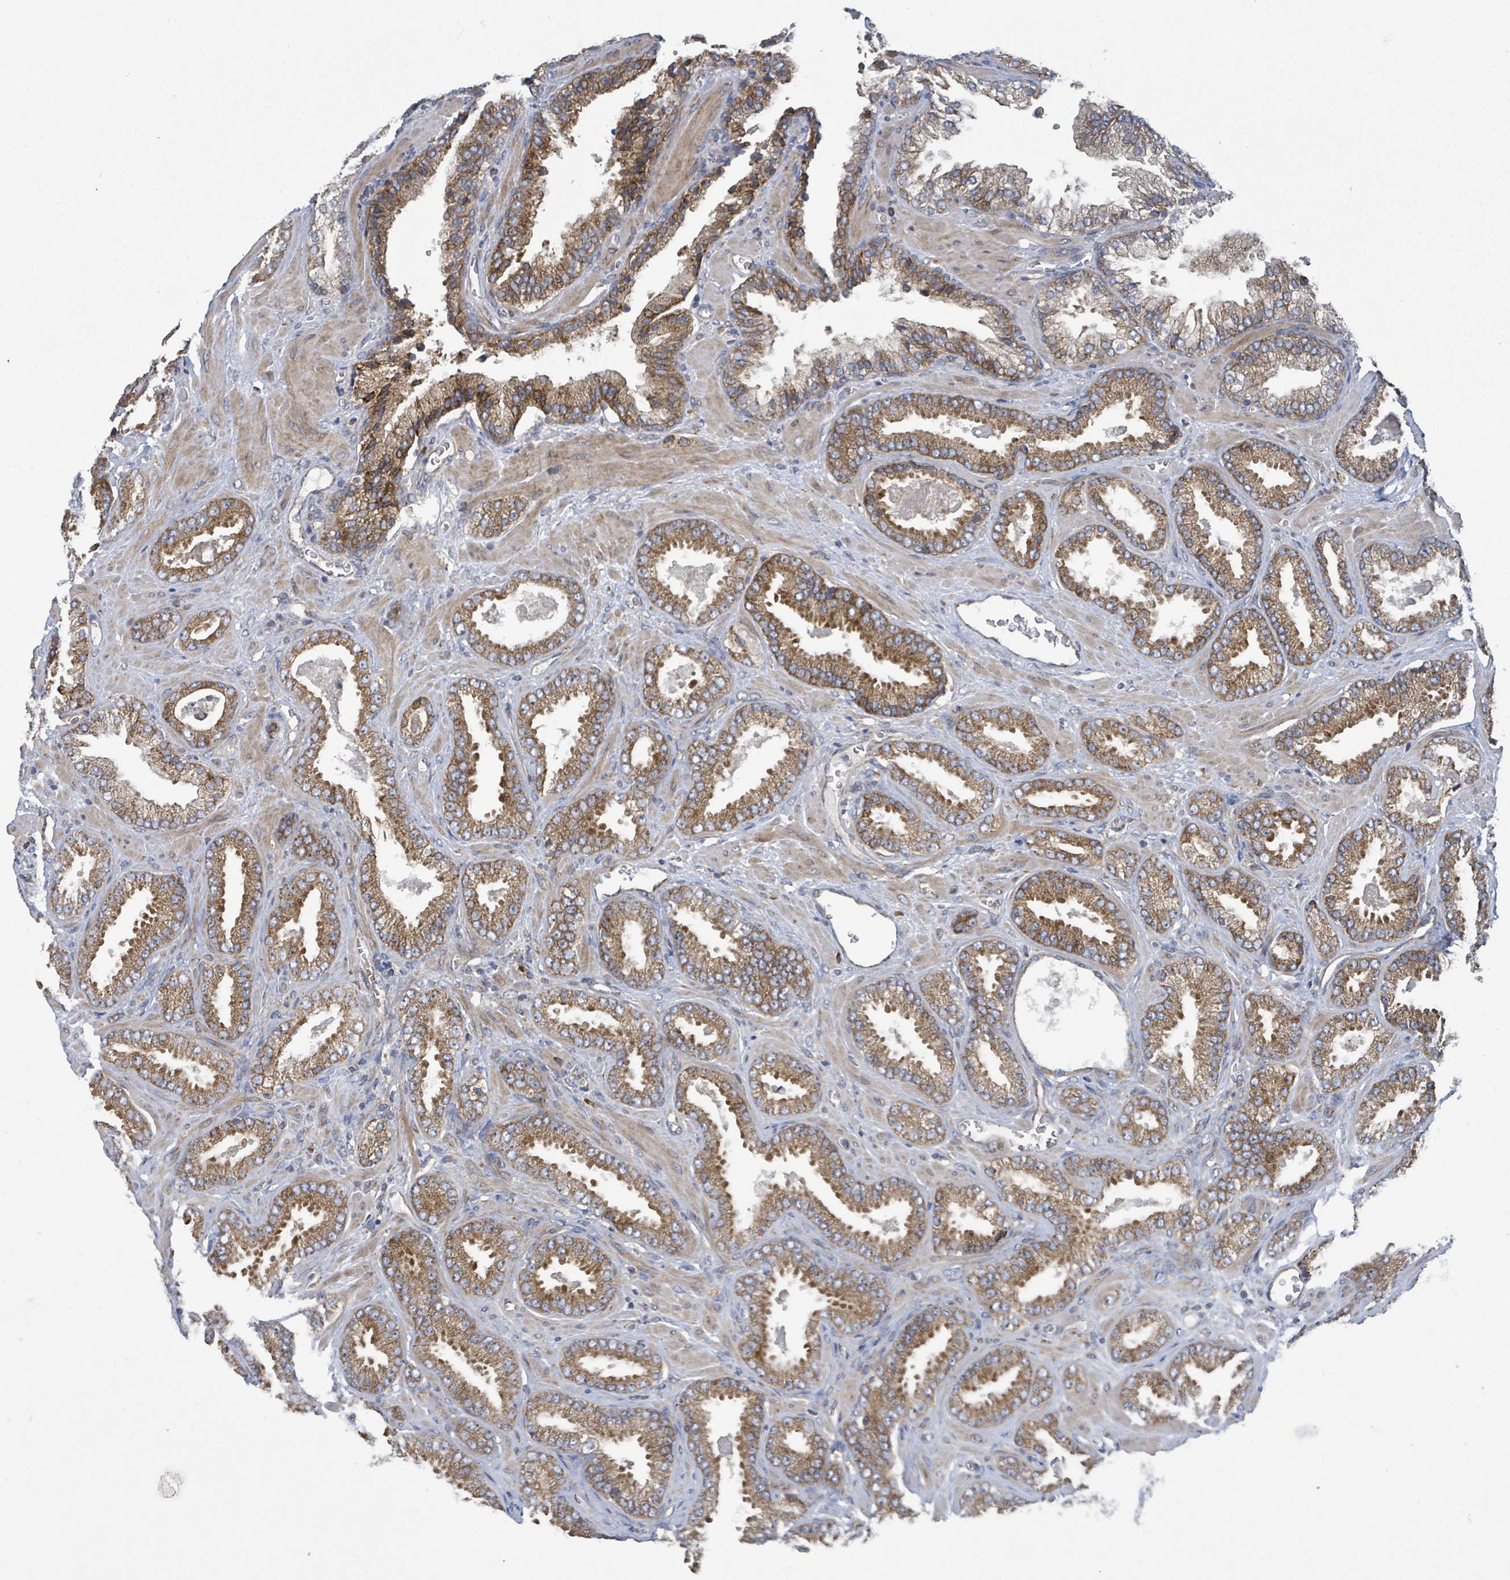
{"staining": {"intensity": "moderate", "quantity": ">75%", "location": "cytoplasmic/membranous"}, "tissue": "prostate cancer", "cell_type": "Tumor cells", "image_type": "cancer", "snomed": [{"axis": "morphology", "description": "Adenocarcinoma, Low grade"}, {"axis": "topography", "description": "Prostate"}], "caption": "DAB immunohistochemical staining of human prostate adenocarcinoma (low-grade) exhibits moderate cytoplasmic/membranous protein staining in approximately >75% of tumor cells.", "gene": "NOMO1", "patient": {"sex": "male", "age": 62}}